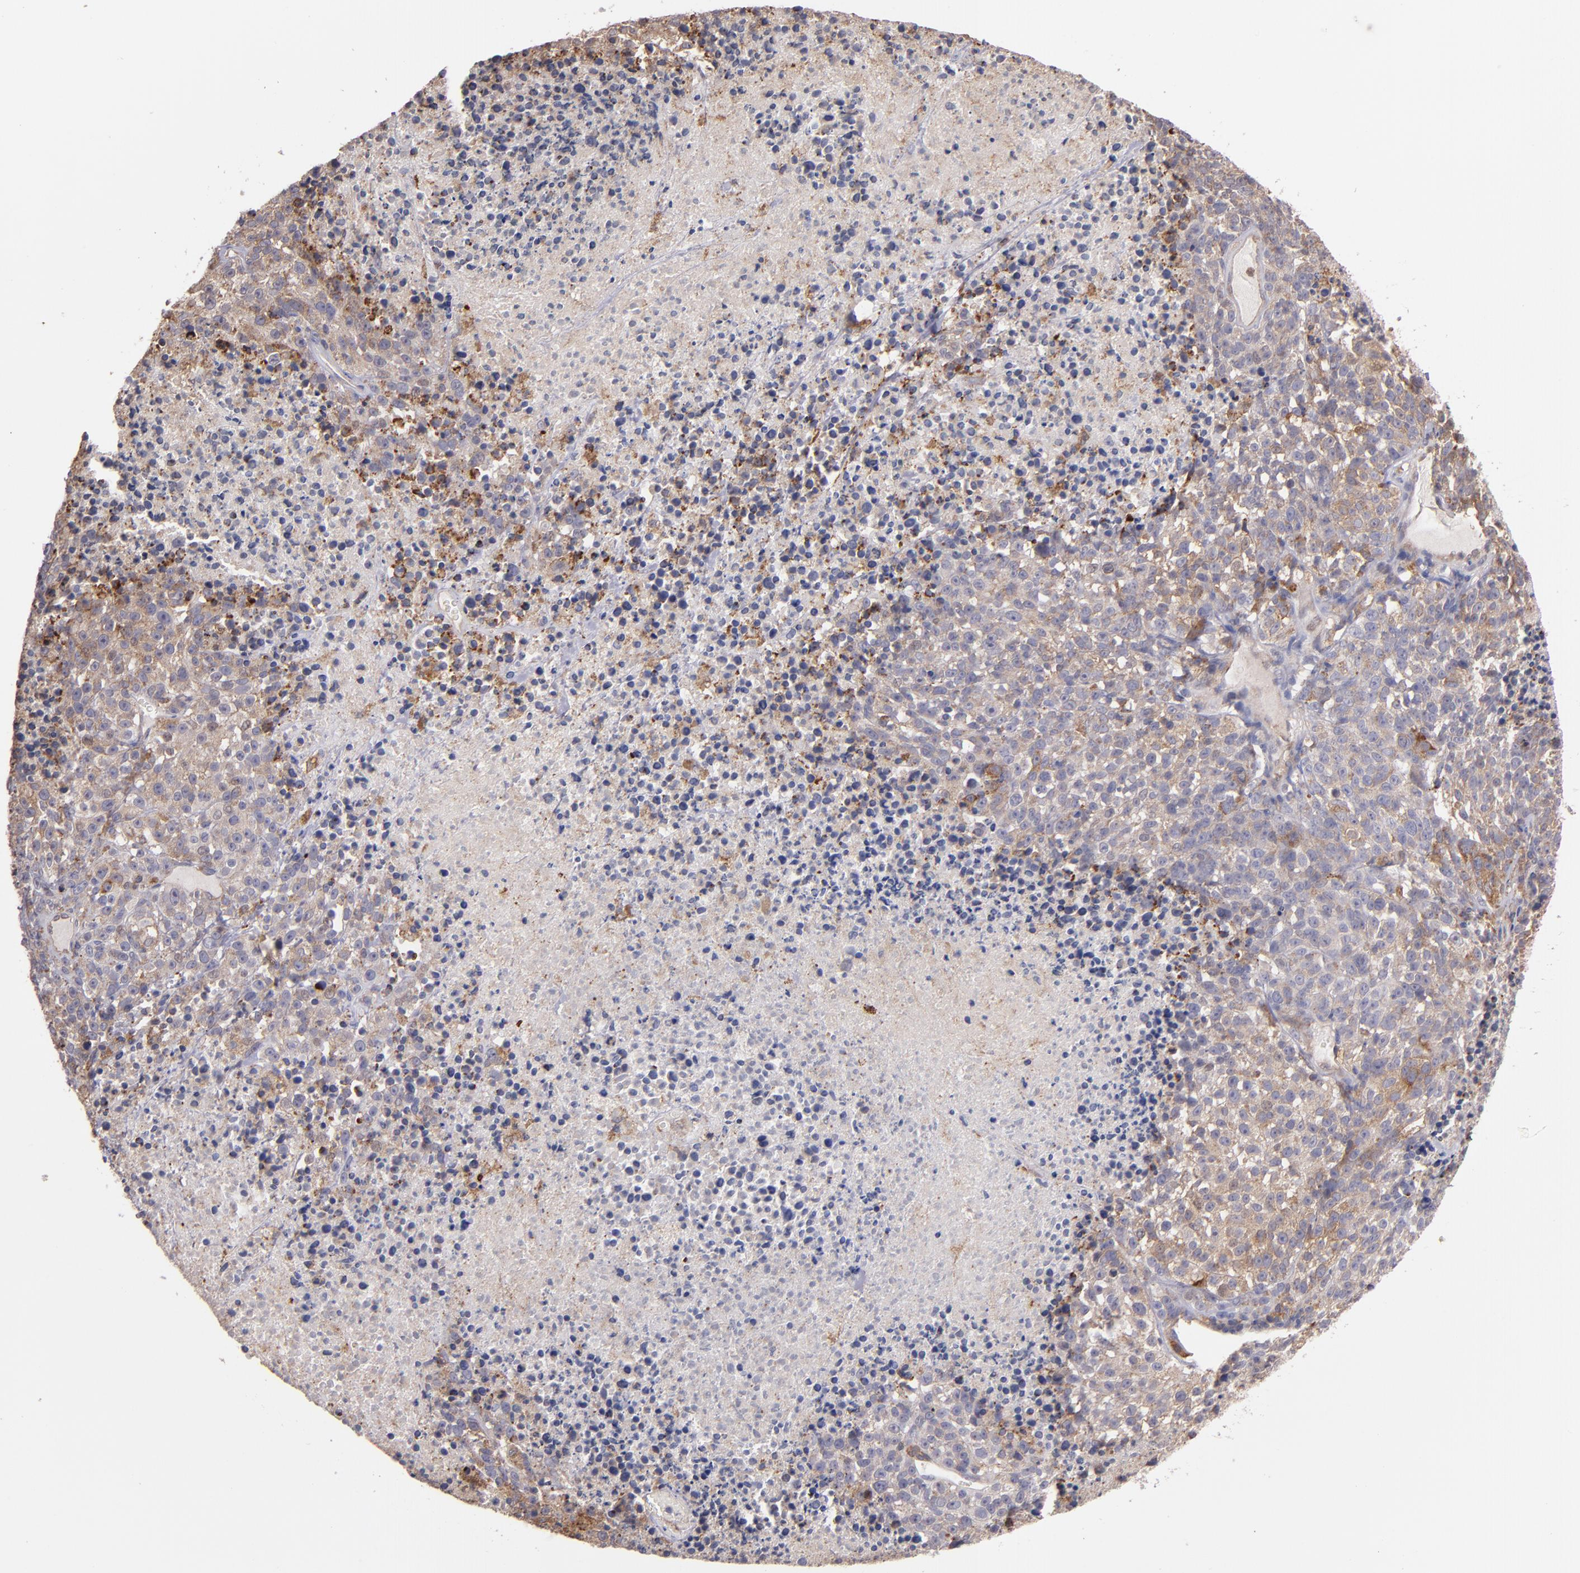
{"staining": {"intensity": "weak", "quantity": ">75%", "location": "cytoplasmic/membranous"}, "tissue": "melanoma", "cell_type": "Tumor cells", "image_type": "cancer", "snomed": [{"axis": "morphology", "description": "Malignant melanoma, Metastatic site"}, {"axis": "topography", "description": "Cerebral cortex"}], "caption": "Weak cytoplasmic/membranous staining is present in about >75% of tumor cells in malignant melanoma (metastatic site).", "gene": "IFIH1", "patient": {"sex": "female", "age": 52}}